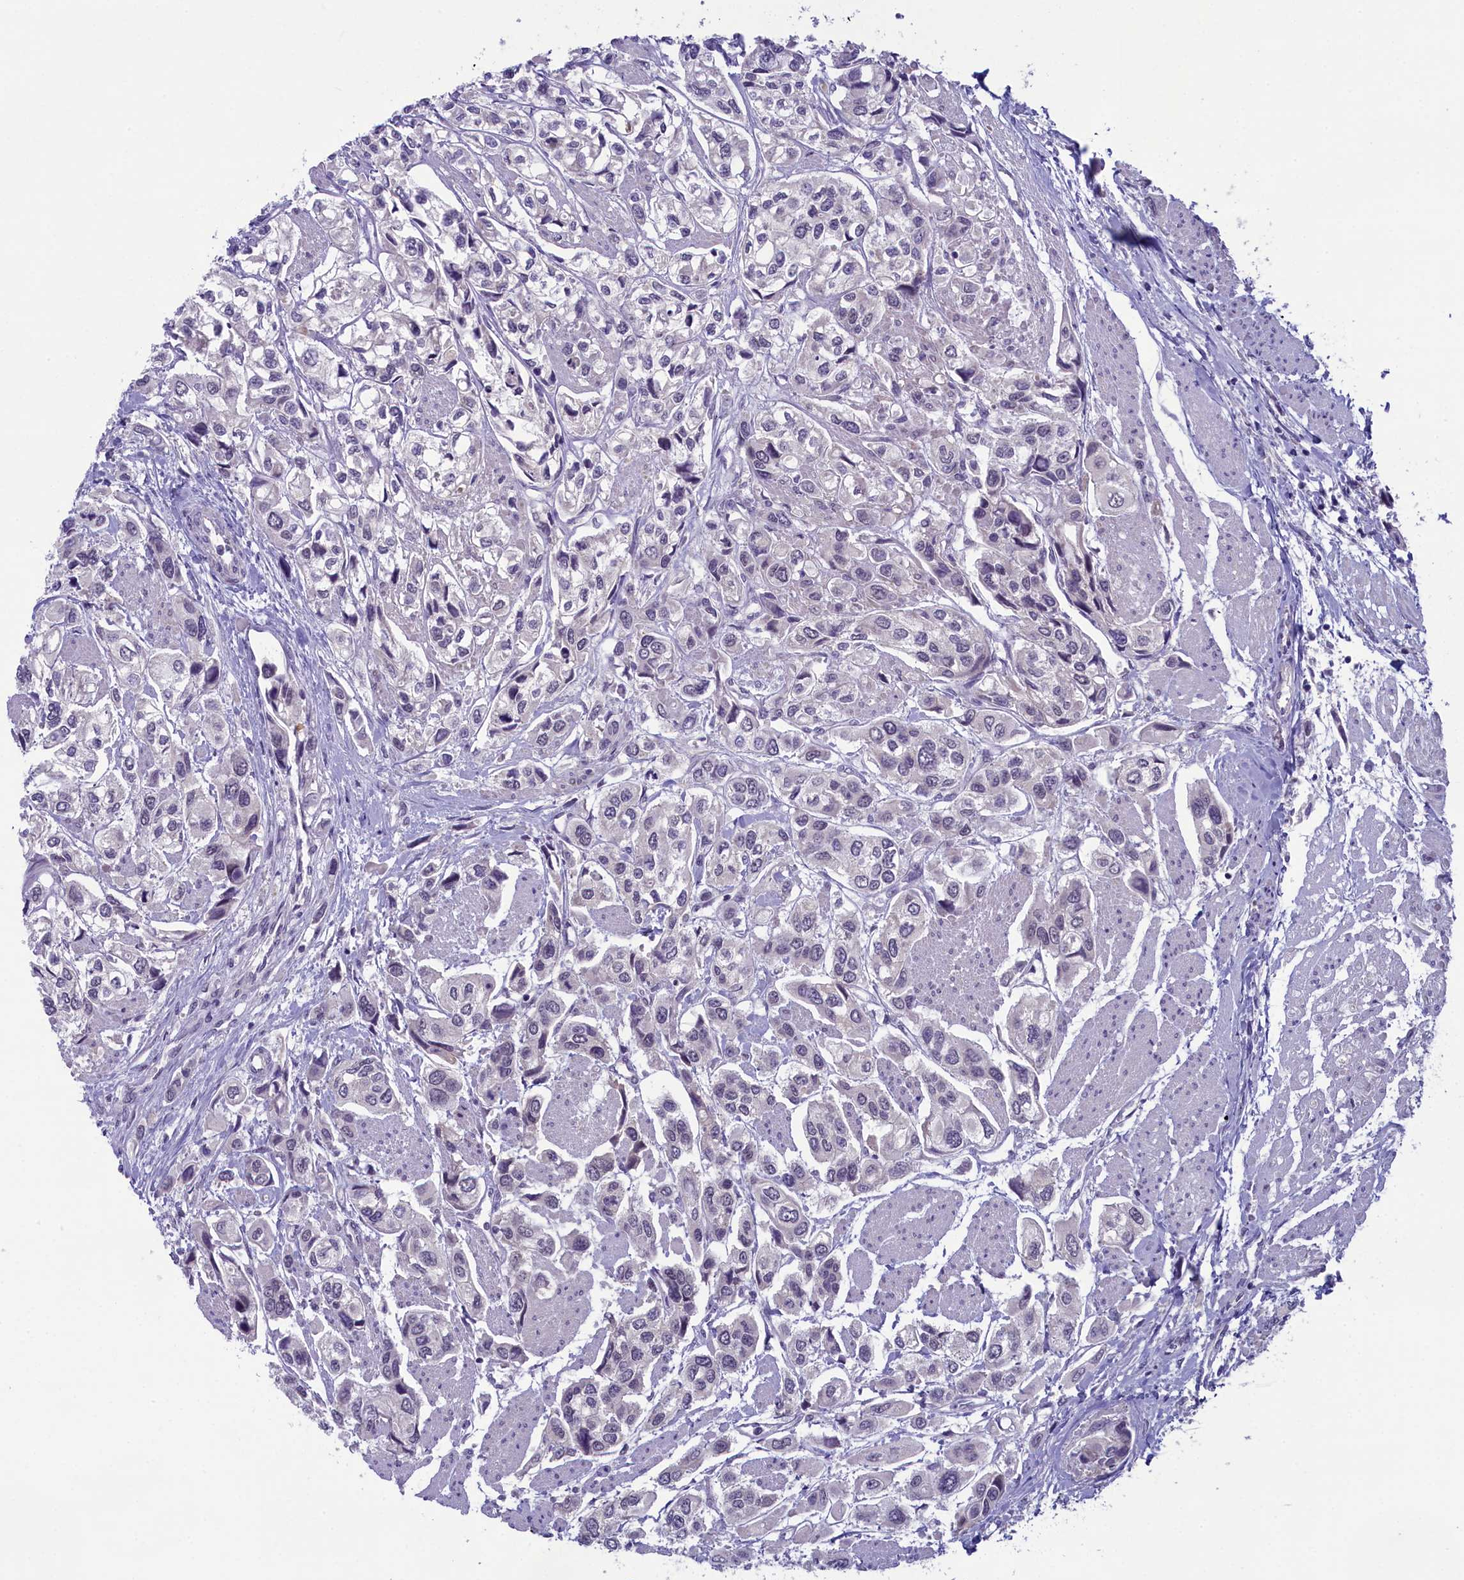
{"staining": {"intensity": "negative", "quantity": "none", "location": "none"}, "tissue": "urothelial cancer", "cell_type": "Tumor cells", "image_type": "cancer", "snomed": [{"axis": "morphology", "description": "Urothelial carcinoma, High grade"}, {"axis": "topography", "description": "Urinary bladder"}], "caption": "High-grade urothelial carcinoma stained for a protein using immunohistochemistry reveals no expression tumor cells.", "gene": "CRAMP1", "patient": {"sex": "male", "age": 67}}